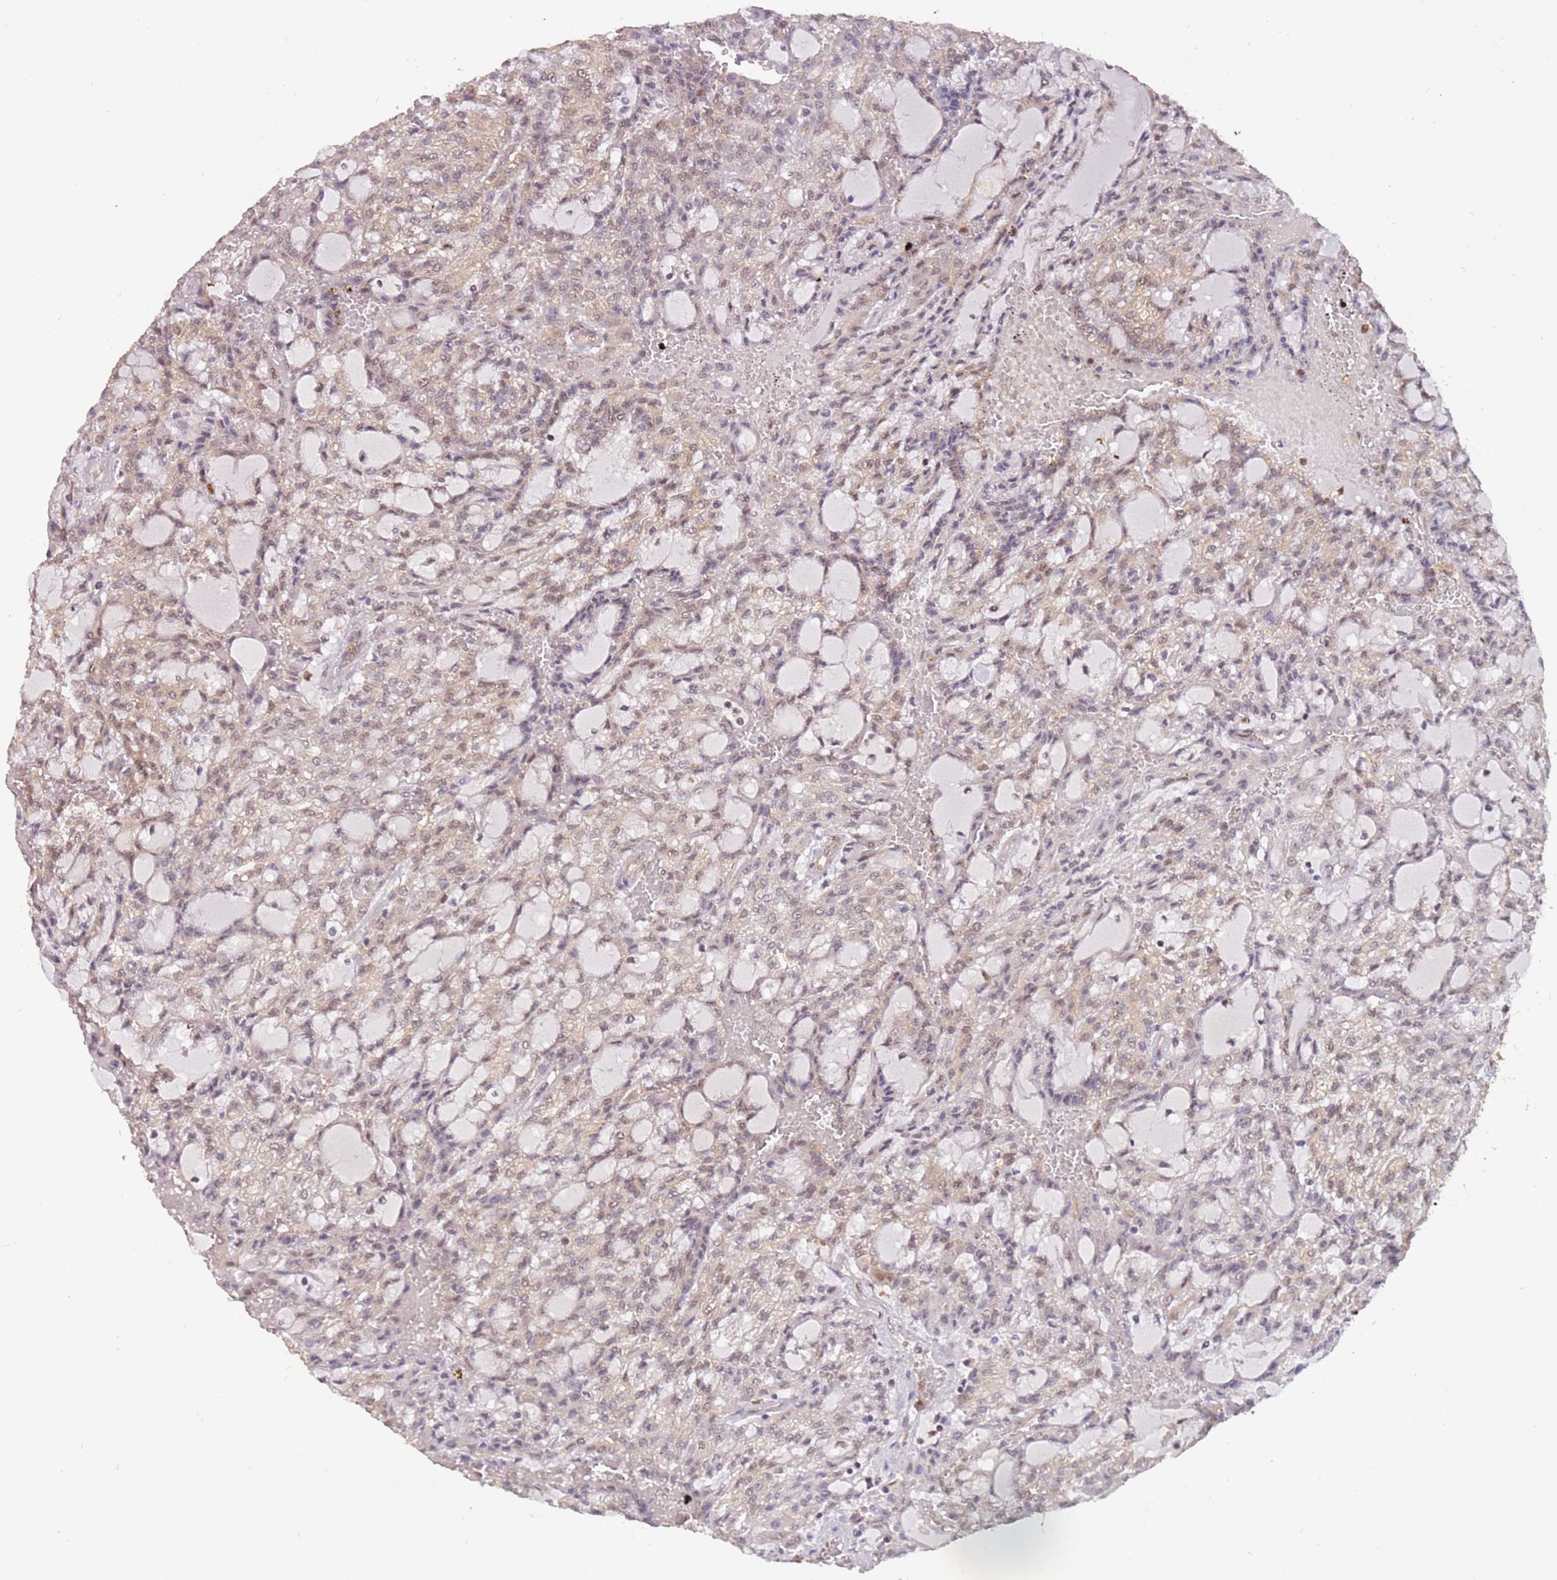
{"staining": {"intensity": "weak", "quantity": "25%-75%", "location": "cytoplasmic/membranous,nuclear"}, "tissue": "renal cancer", "cell_type": "Tumor cells", "image_type": "cancer", "snomed": [{"axis": "morphology", "description": "Adenocarcinoma, NOS"}, {"axis": "topography", "description": "Kidney"}], "caption": "The micrograph displays immunohistochemical staining of renal cancer. There is weak cytoplasmic/membranous and nuclear positivity is appreciated in approximately 25%-75% of tumor cells. Nuclei are stained in blue.", "gene": "GBP2", "patient": {"sex": "male", "age": 63}}